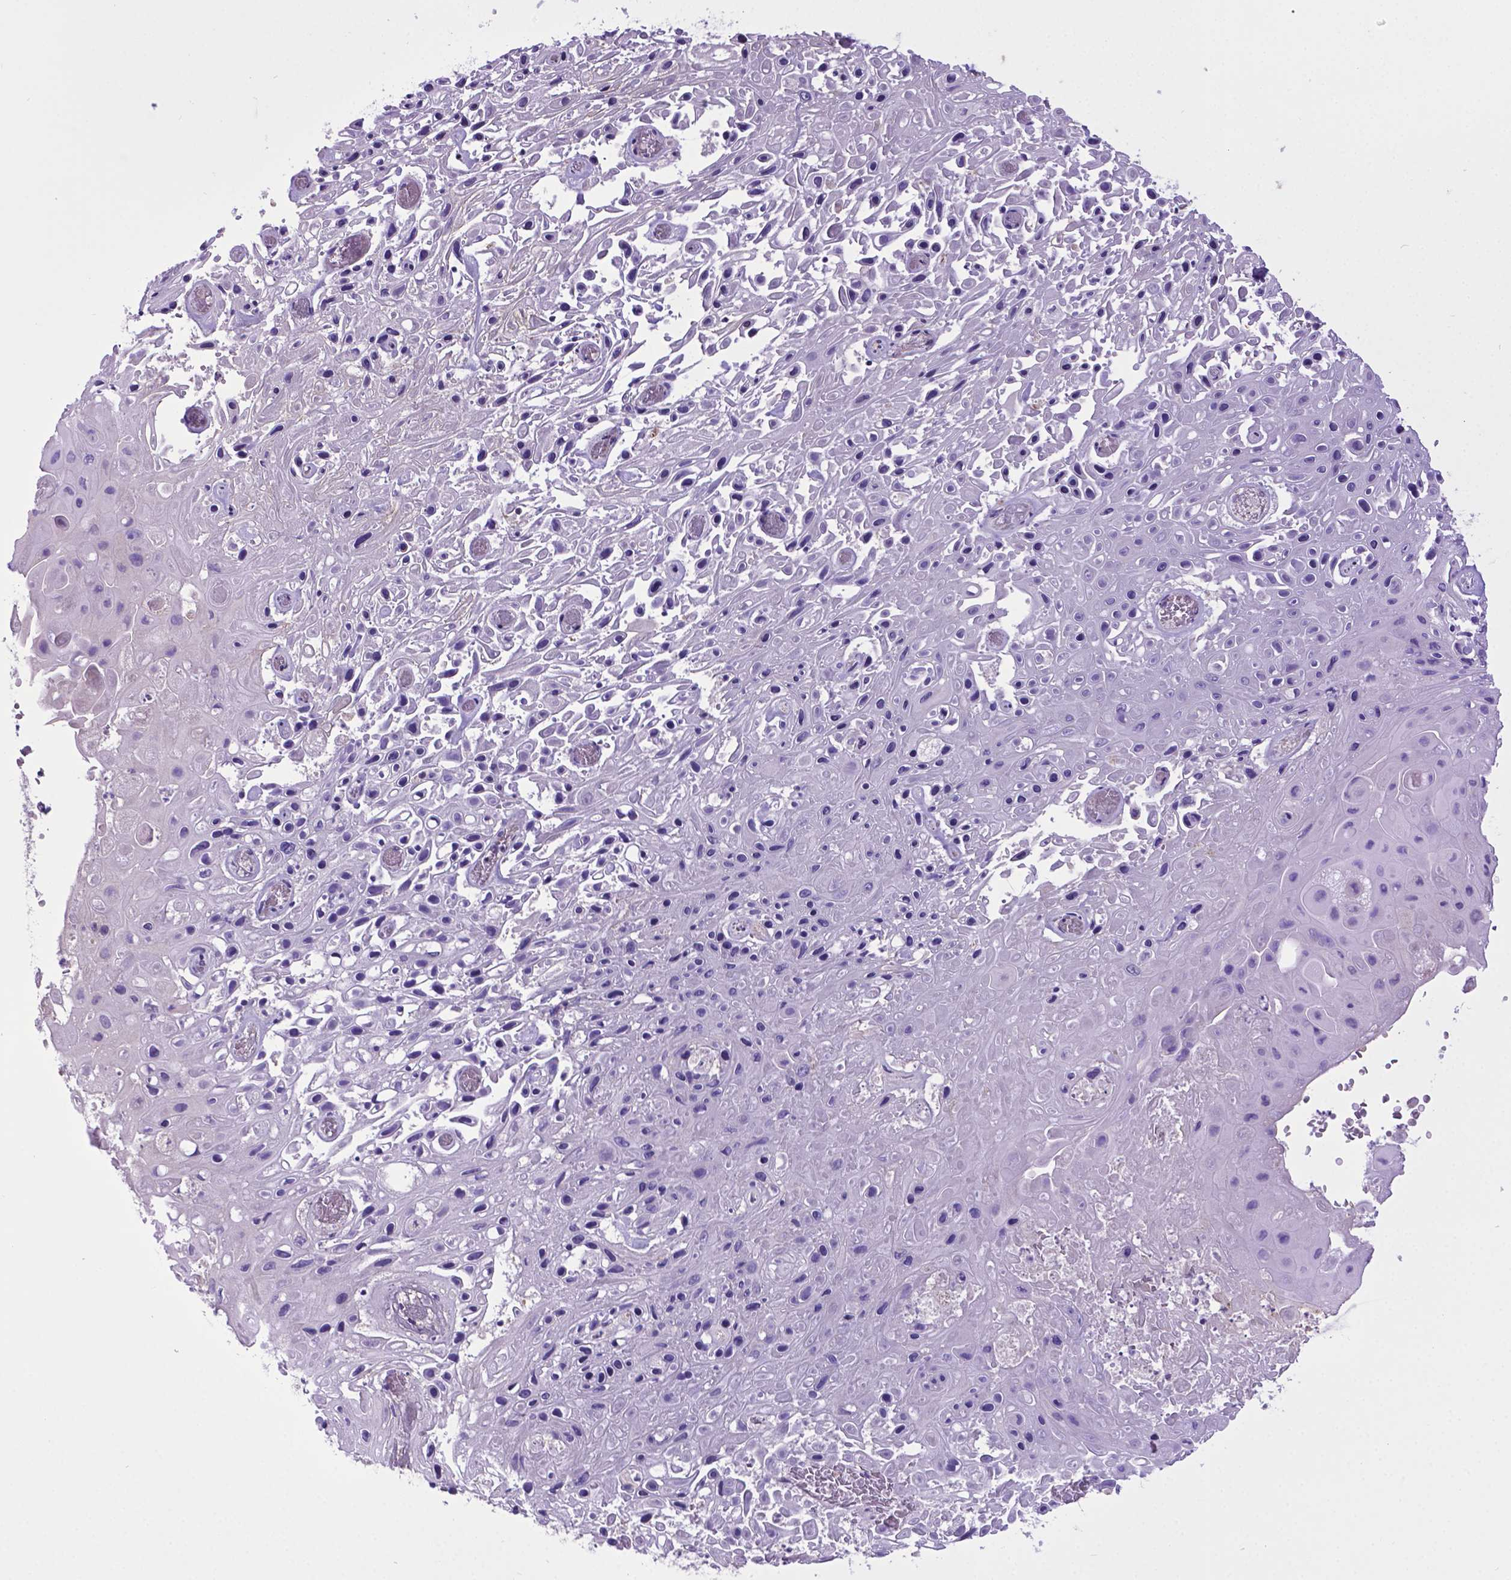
{"staining": {"intensity": "negative", "quantity": "none", "location": "none"}, "tissue": "skin cancer", "cell_type": "Tumor cells", "image_type": "cancer", "snomed": [{"axis": "morphology", "description": "Squamous cell carcinoma, NOS"}, {"axis": "topography", "description": "Skin"}], "caption": "DAB (3,3'-diaminobenzidine) immunohistochemical staining of skin cancer shows no significant positivity in tumor cells.", "gene": "ADRA2B", "patient": {"sex": "male", "age": 82}}